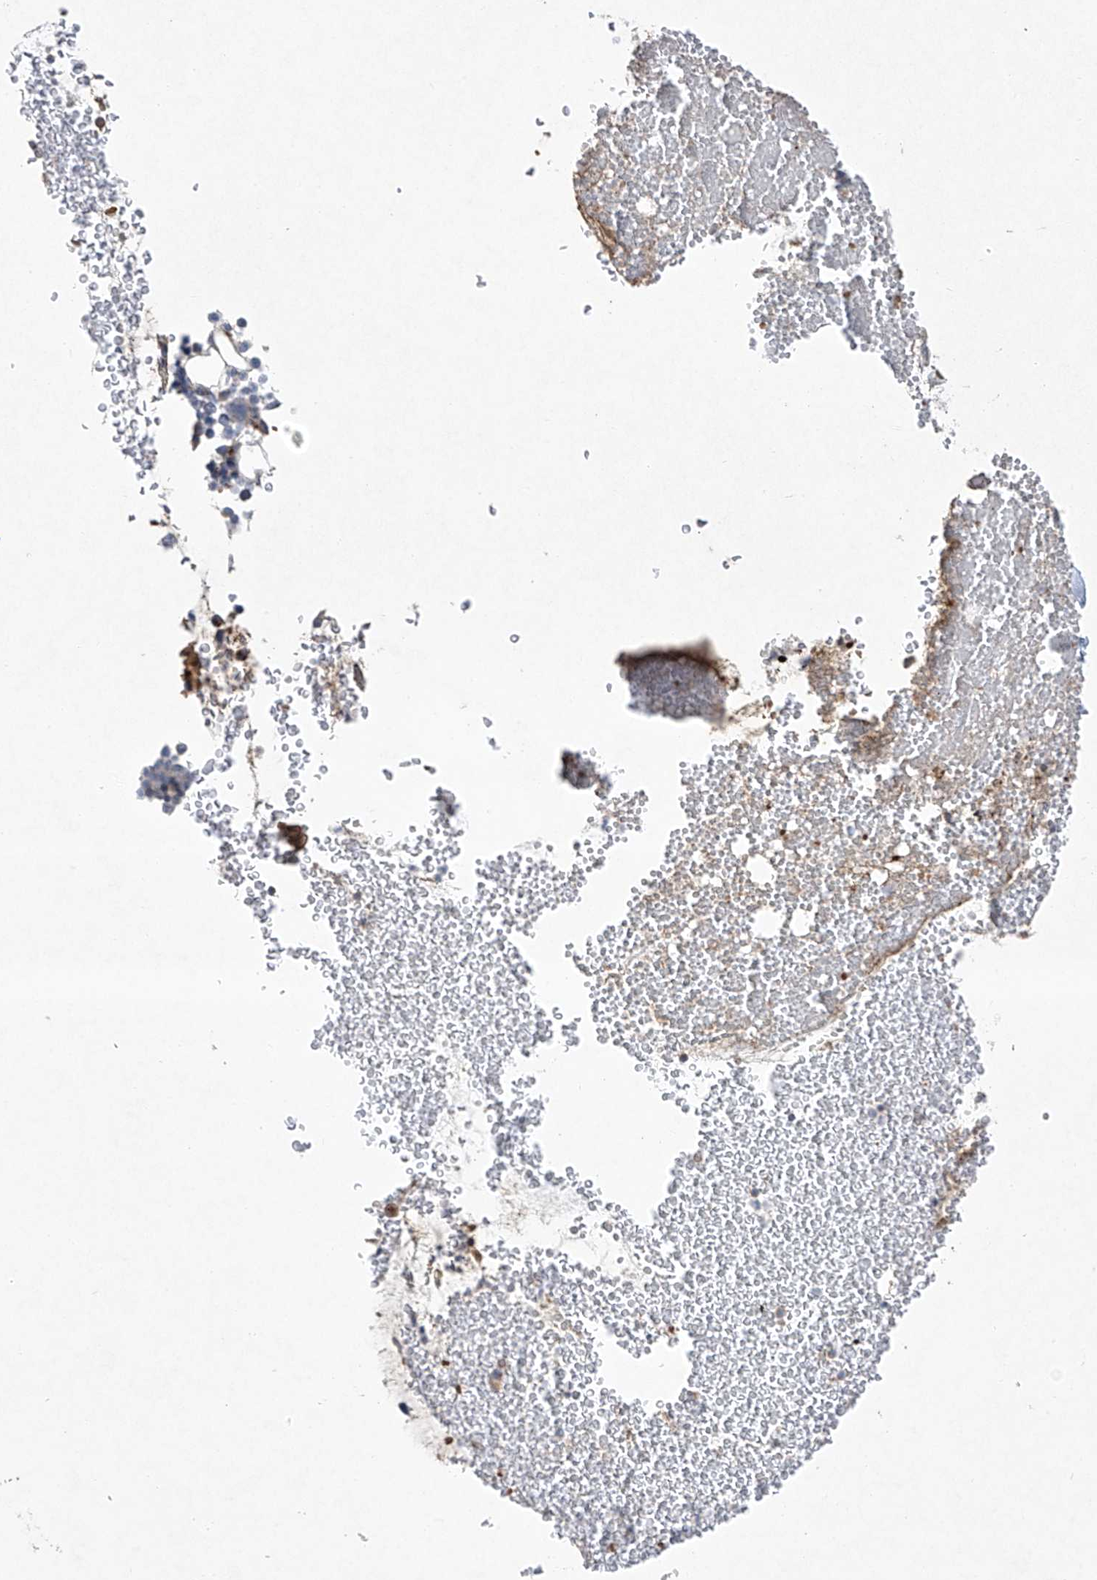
{"staining": {"intensity": "strong", "quantity": ">75%", "location": "cytoplasmic/membranous"}, "tissue": "bronchus", "cell_type": "Respiratory epithelial cells", "image_type": "normal", "snomed": [{"axis": "morphology", "description": "Normal tissue, NOS"}, {"axis": "morphology", "description": "Squamous cell carcinoma, NOS"}, {"axis": "topography", "description": "Lymph node"}, {"axis": "topography", "description": "Bronchus"}, {"axis": "topography", "description": "Lung"}], "caption": "Benign bronchus demonstrates strong cytoplasmic/membranous positivity in approximately >75% of respiratory epithelial cells, visualized by immunohistochemistry. (IHC, brightfield microscopy, high magnification).", "gene": "TJAP1", "patient": {"sex": "male", "age": 66}}